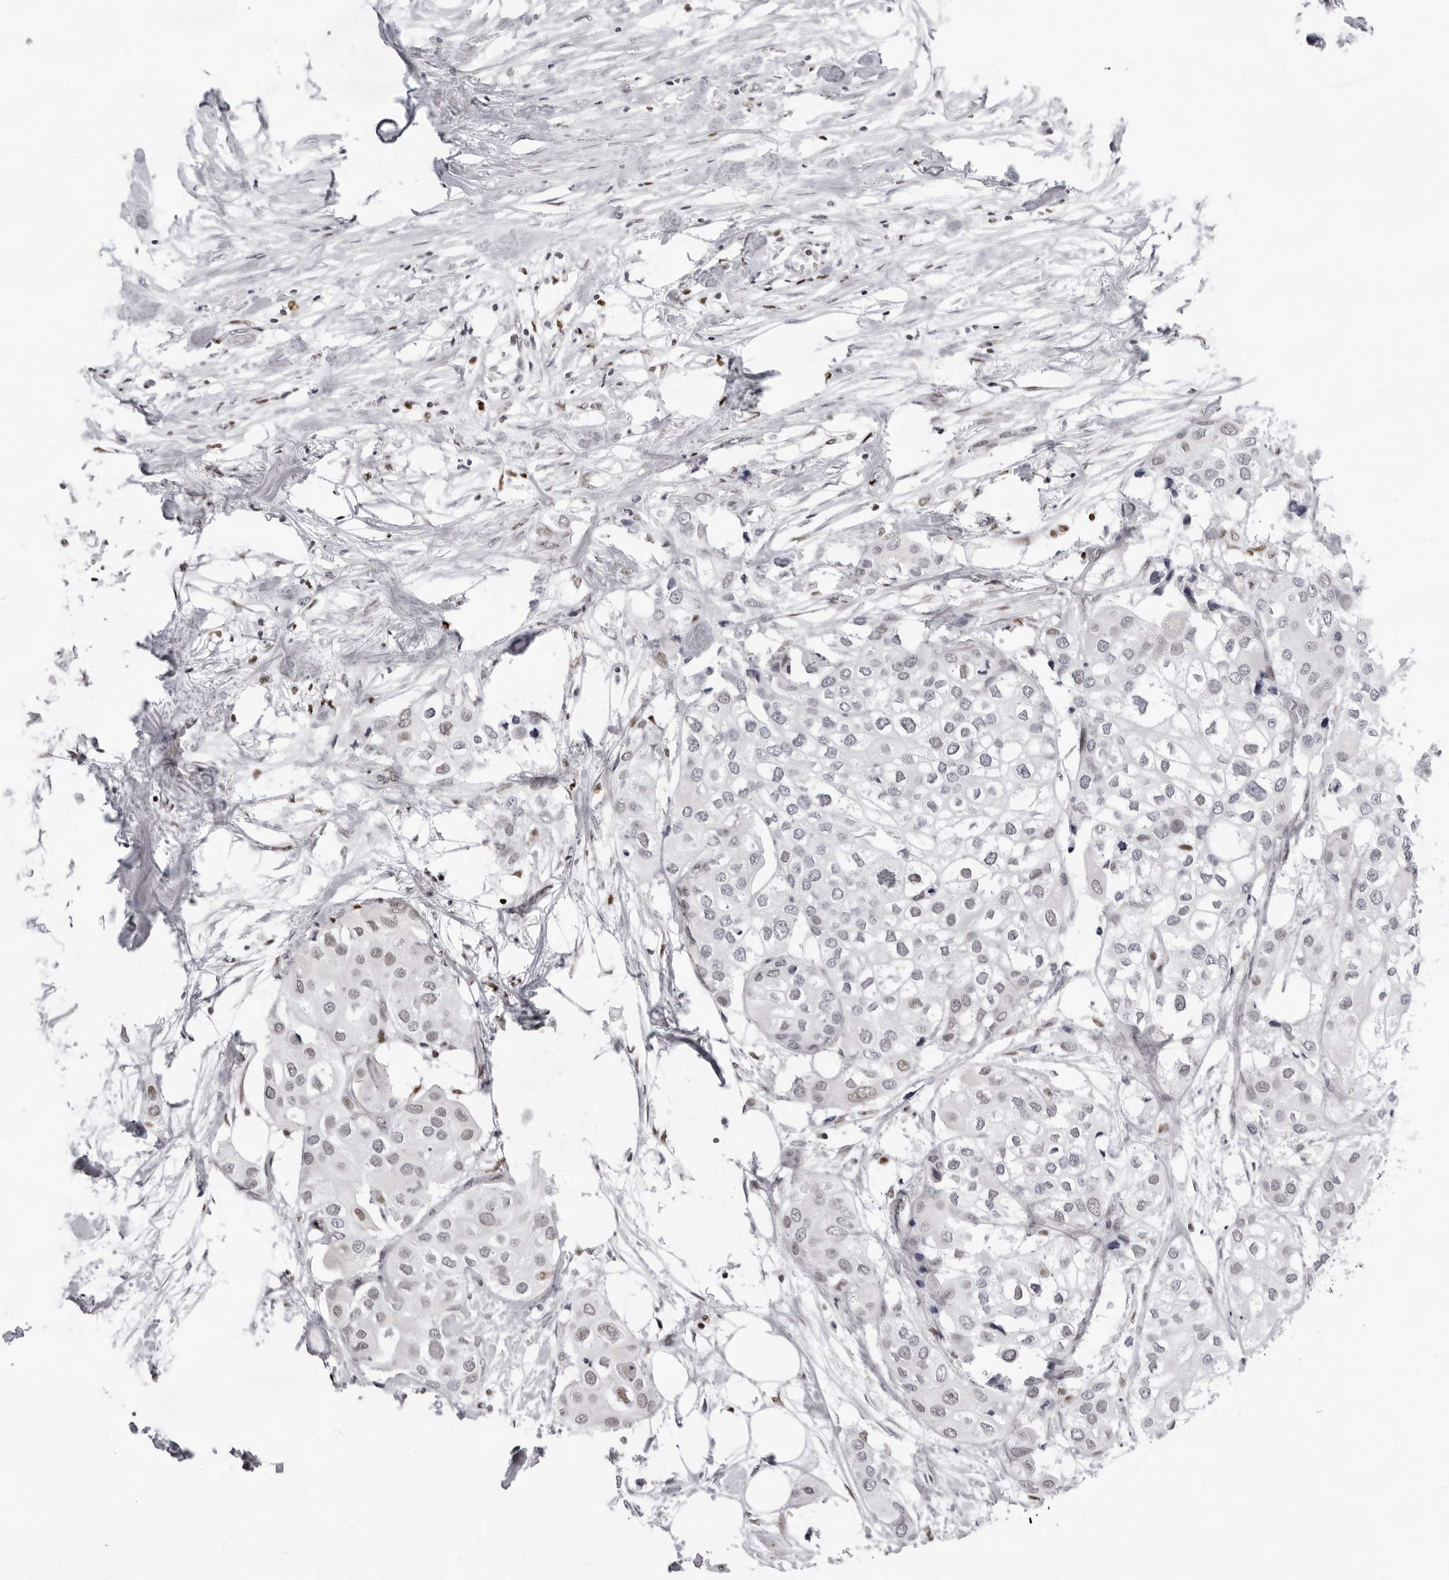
{"staining": {"intensity": "weak", "quantity": "<25%", "location": "nuclear"}, "tissue": "urothelial cancer", "cell_type": "Tumor cells", "image_type": "cancer", "snomed": [{"axis": "morphology", "description": "Urothelial carcinoma, High grade"}, {"axis": "topography", "description": "Urinary bladder"}], "caption": "Immunohistochemistry (IHC) of urothelial cancer displays no expression in tumor cells. (Brightfield microscopy of DAB IHC at high magnification).", "gene": "OGG1", "patient": {"sex": "male", "age": 64}}